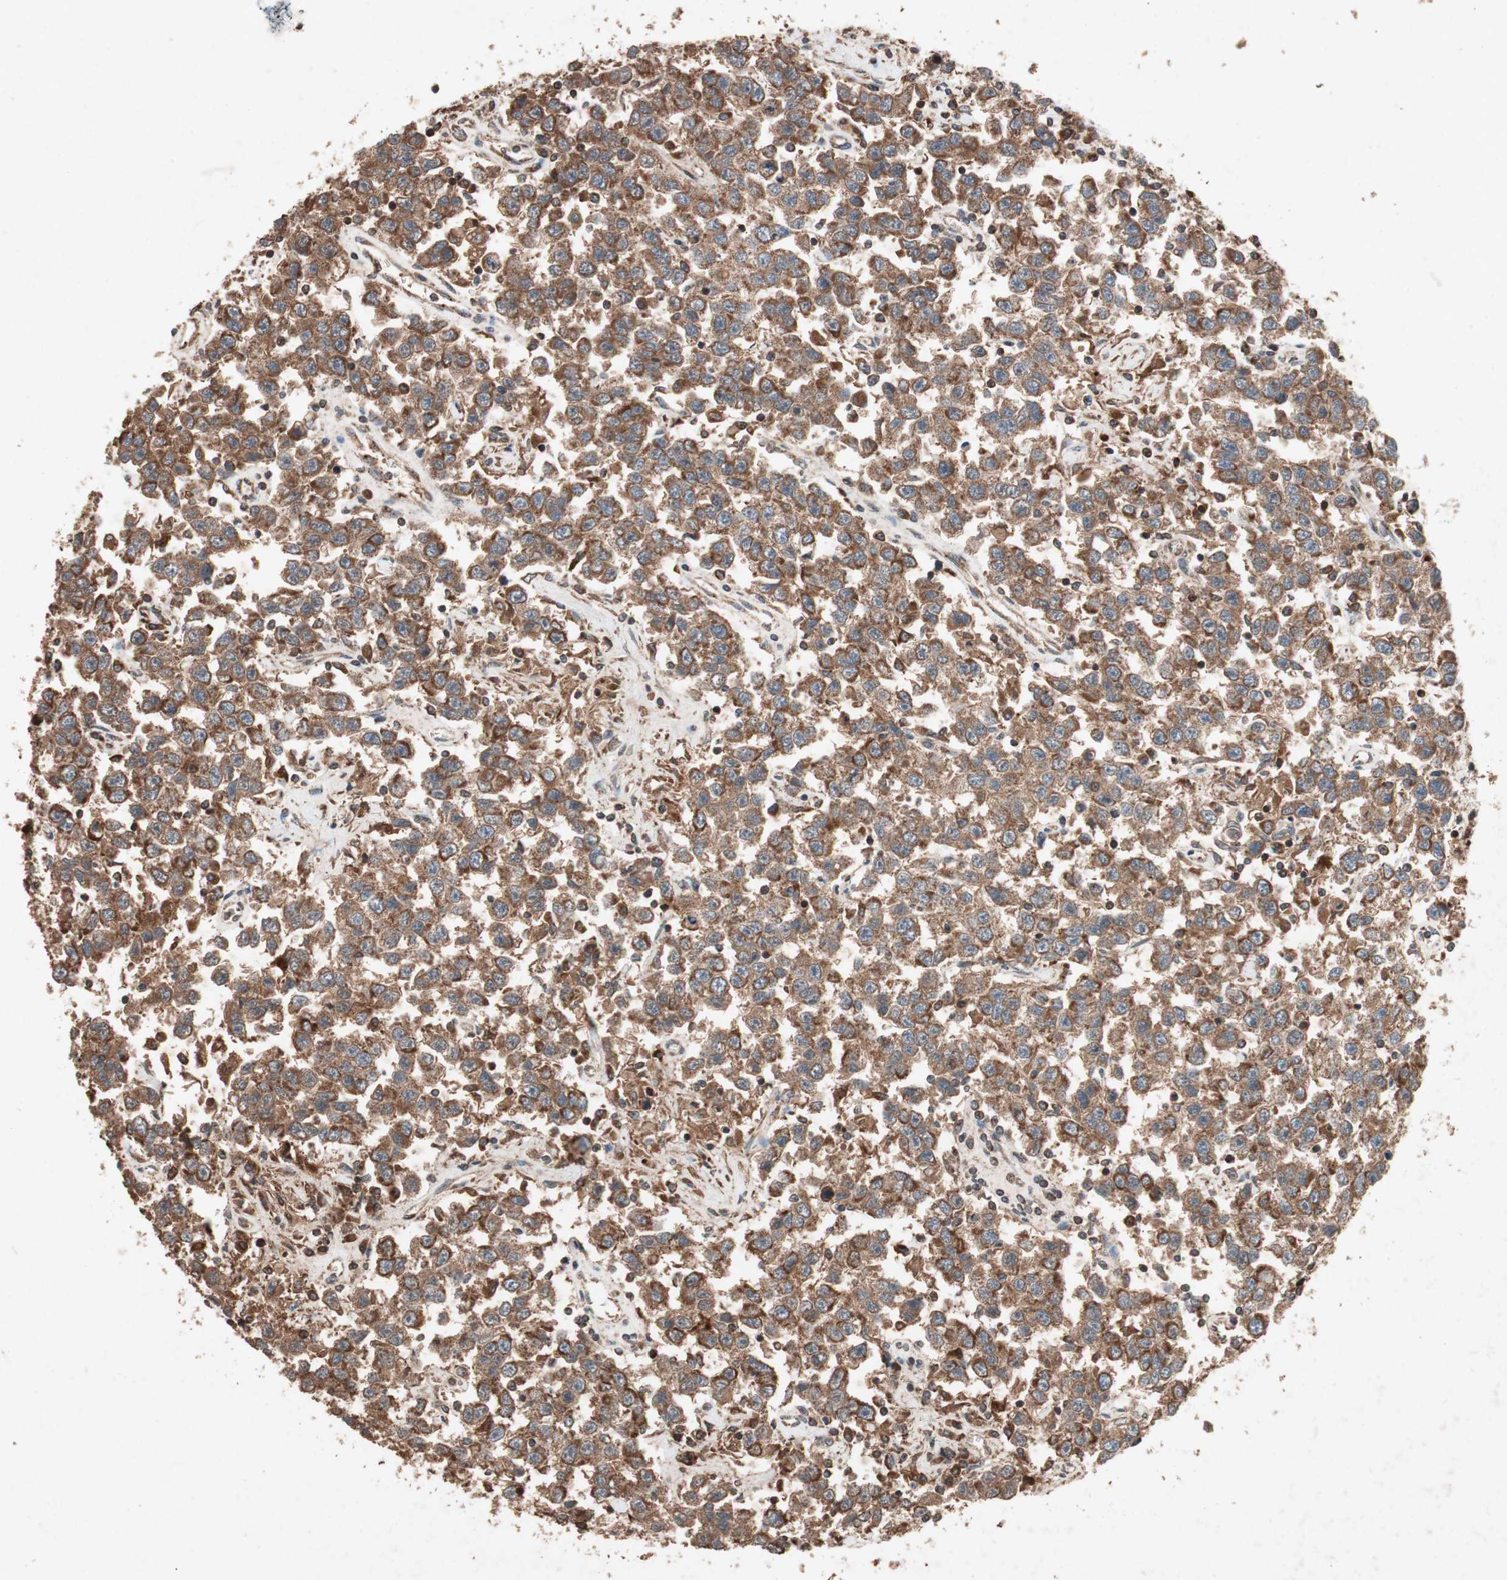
{"staining": {"intensity": "strong", "quantity": ">75%", "location": "cytoplasmic/membranous"}, "tissue": "testis cancer", "cell_type": "Tumor cells", "image_type": "cancer", "snomed": [{"axis": "morphology", "description": "Seminoma, NOS"}, {"axis": "topography", "description": "Testis"}], "caption": "Testis seminoma was stained to show a protein in brown. There is high levels of strong cytoplasmic/membranous staining in approximately >75% of tumor cells. (Brightfield microscopy of DAB IHC at high magnification).", "gene": "RAB1A", "patient": {"sex": "male", "age": 41}}